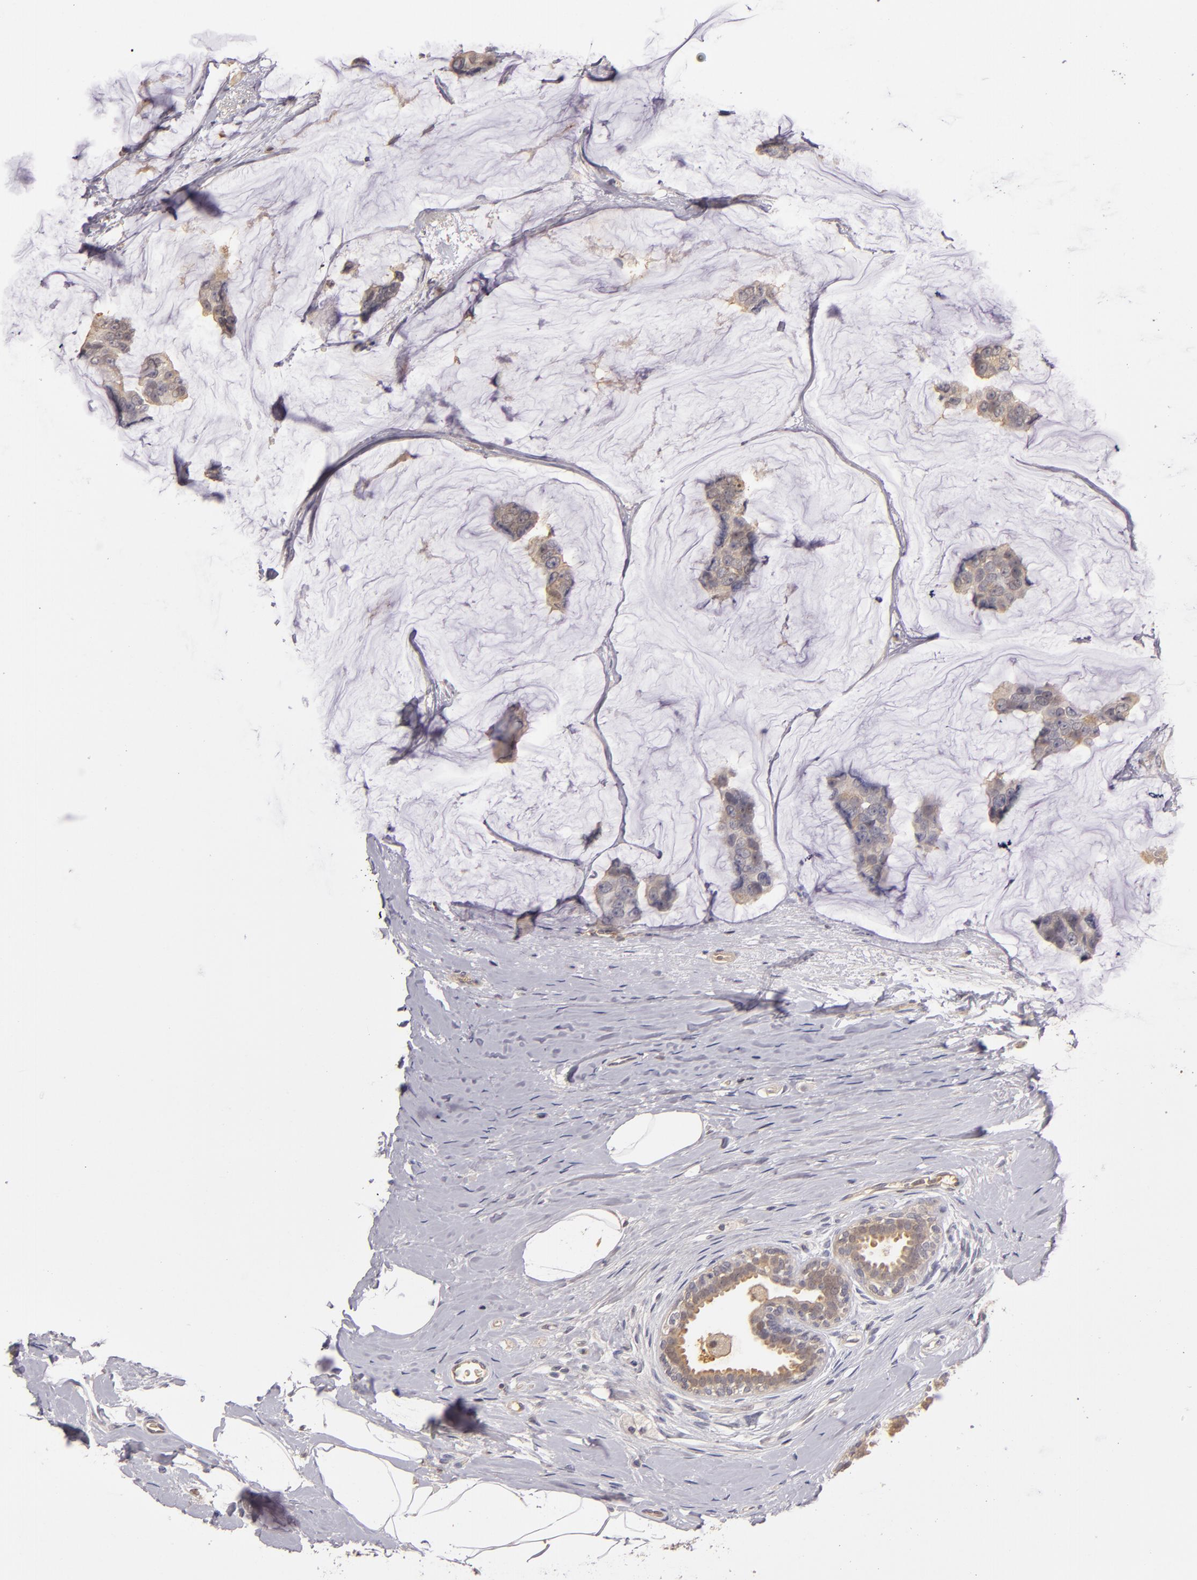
{"staining": {"intensity": "weak", "quantity": ">75%", "location": "cytoplasmic/membranous"}, "tissue": "breast cancer", "cell_type": "Tumor cells", "image_type": "cancer", "snomed": [{"axis": "morphology", "description": "Normal tissue, NOS"}, {"axis": "morphology", "description": "Duct carcinoma"}, {"axis": "topography", "description": "Breast"}], "caption": "Immunohistochemistry (IHC) micrograph of neoplastic tissue: human breast cancer stained using IHC reveals low levels of weak protein expression localized specifically in the cytoplasmic/membranous of tumor cells, appearing as a cytoplasmic/membranous brown color.", "gene": "LRG1", "patient": {"sex": "female", "age": 50}}